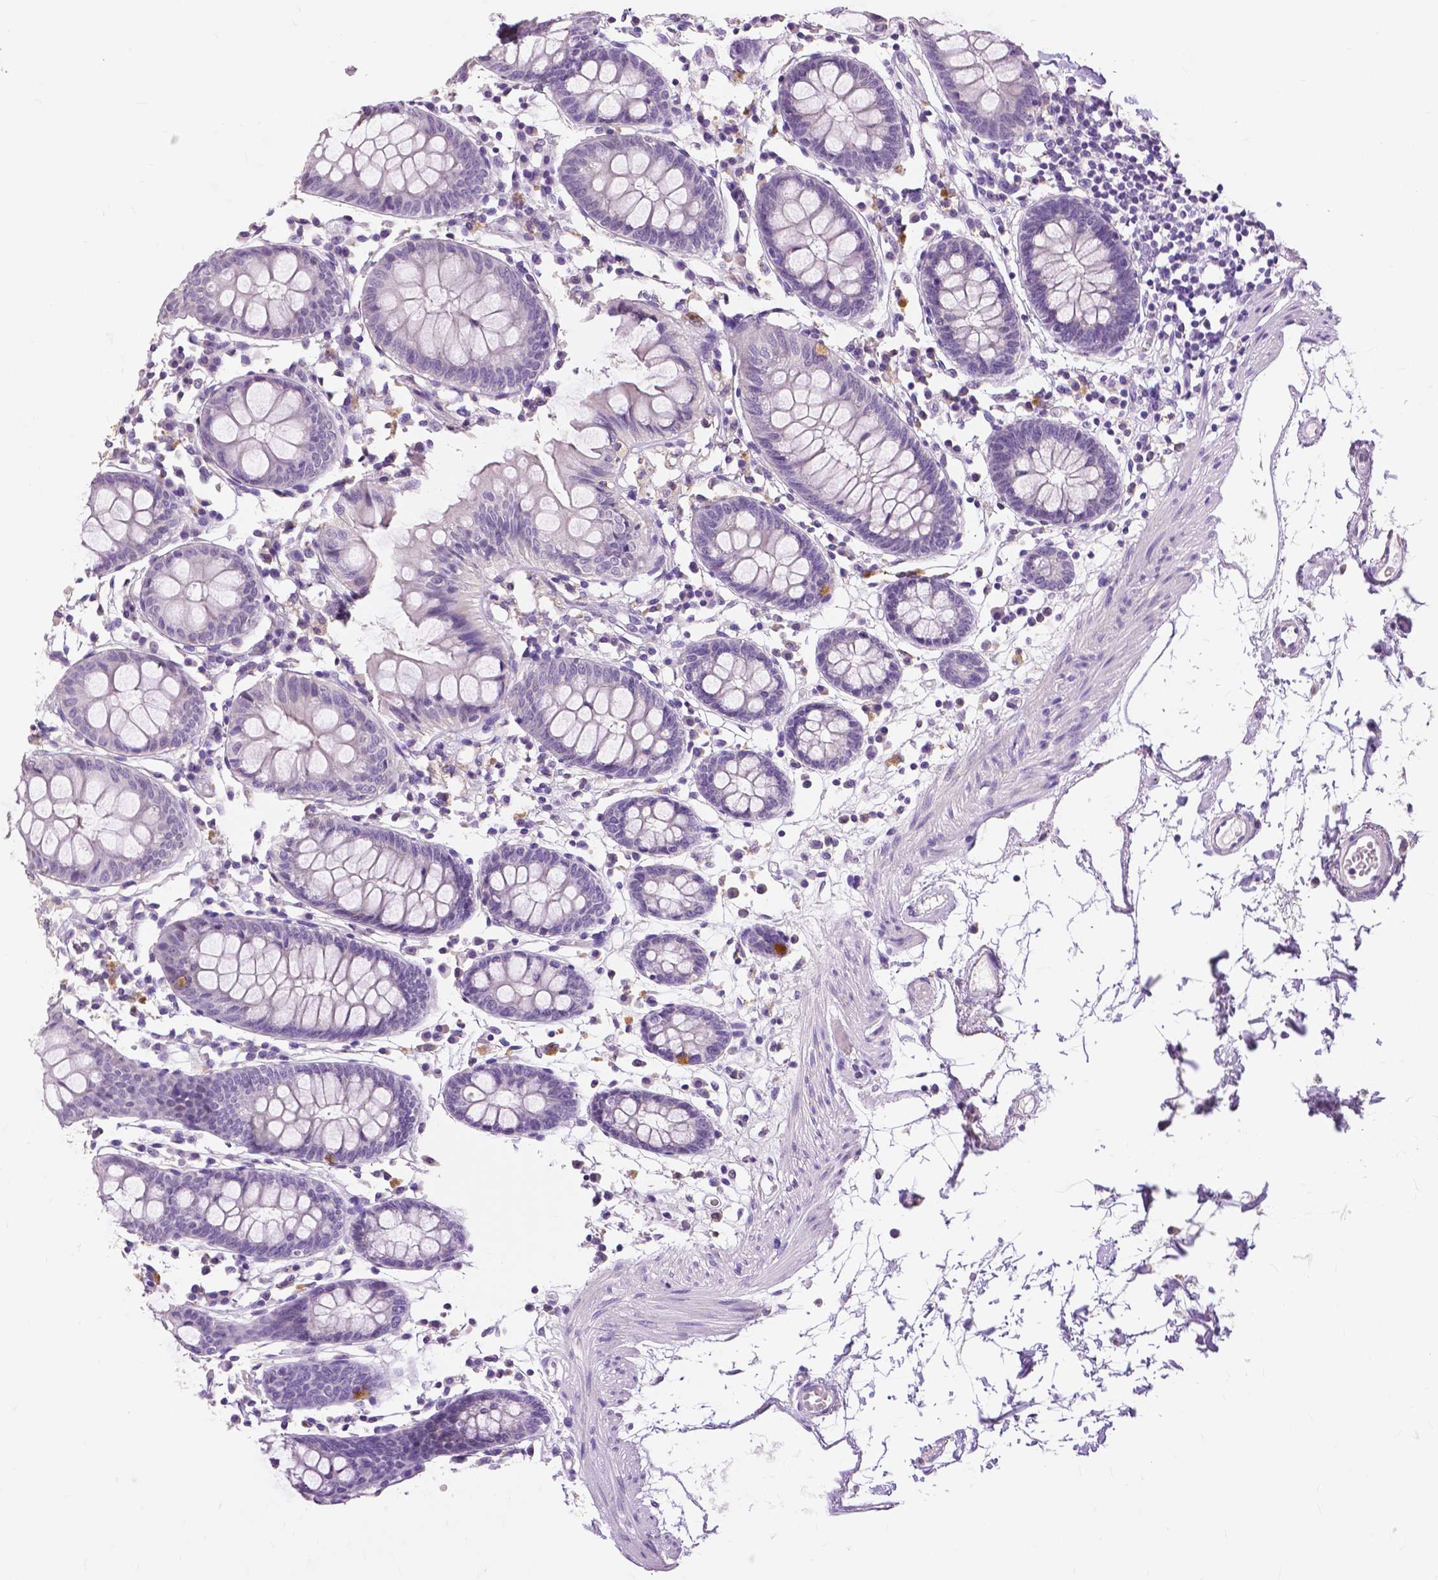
{"staining": {"intensity": "negative", "quantity": "none", "location": "none"}, "tissue": "colon", "cell_type": "Endothelial cells", "image_type": "normal", "snomed": [{"axis": "morphology", "description": "Normal tissue, NOS"}, {"axis": "topography", "description": "Colon"}], "caption": "IHC photomicrograph of unremarkable colon: colon stained with DAB (3,3'-diaminobenzidine) displays no significant protein expression in endothelial cells.", "gene": "CXCR2", "patient": {"sex": "female", "age": 84}}